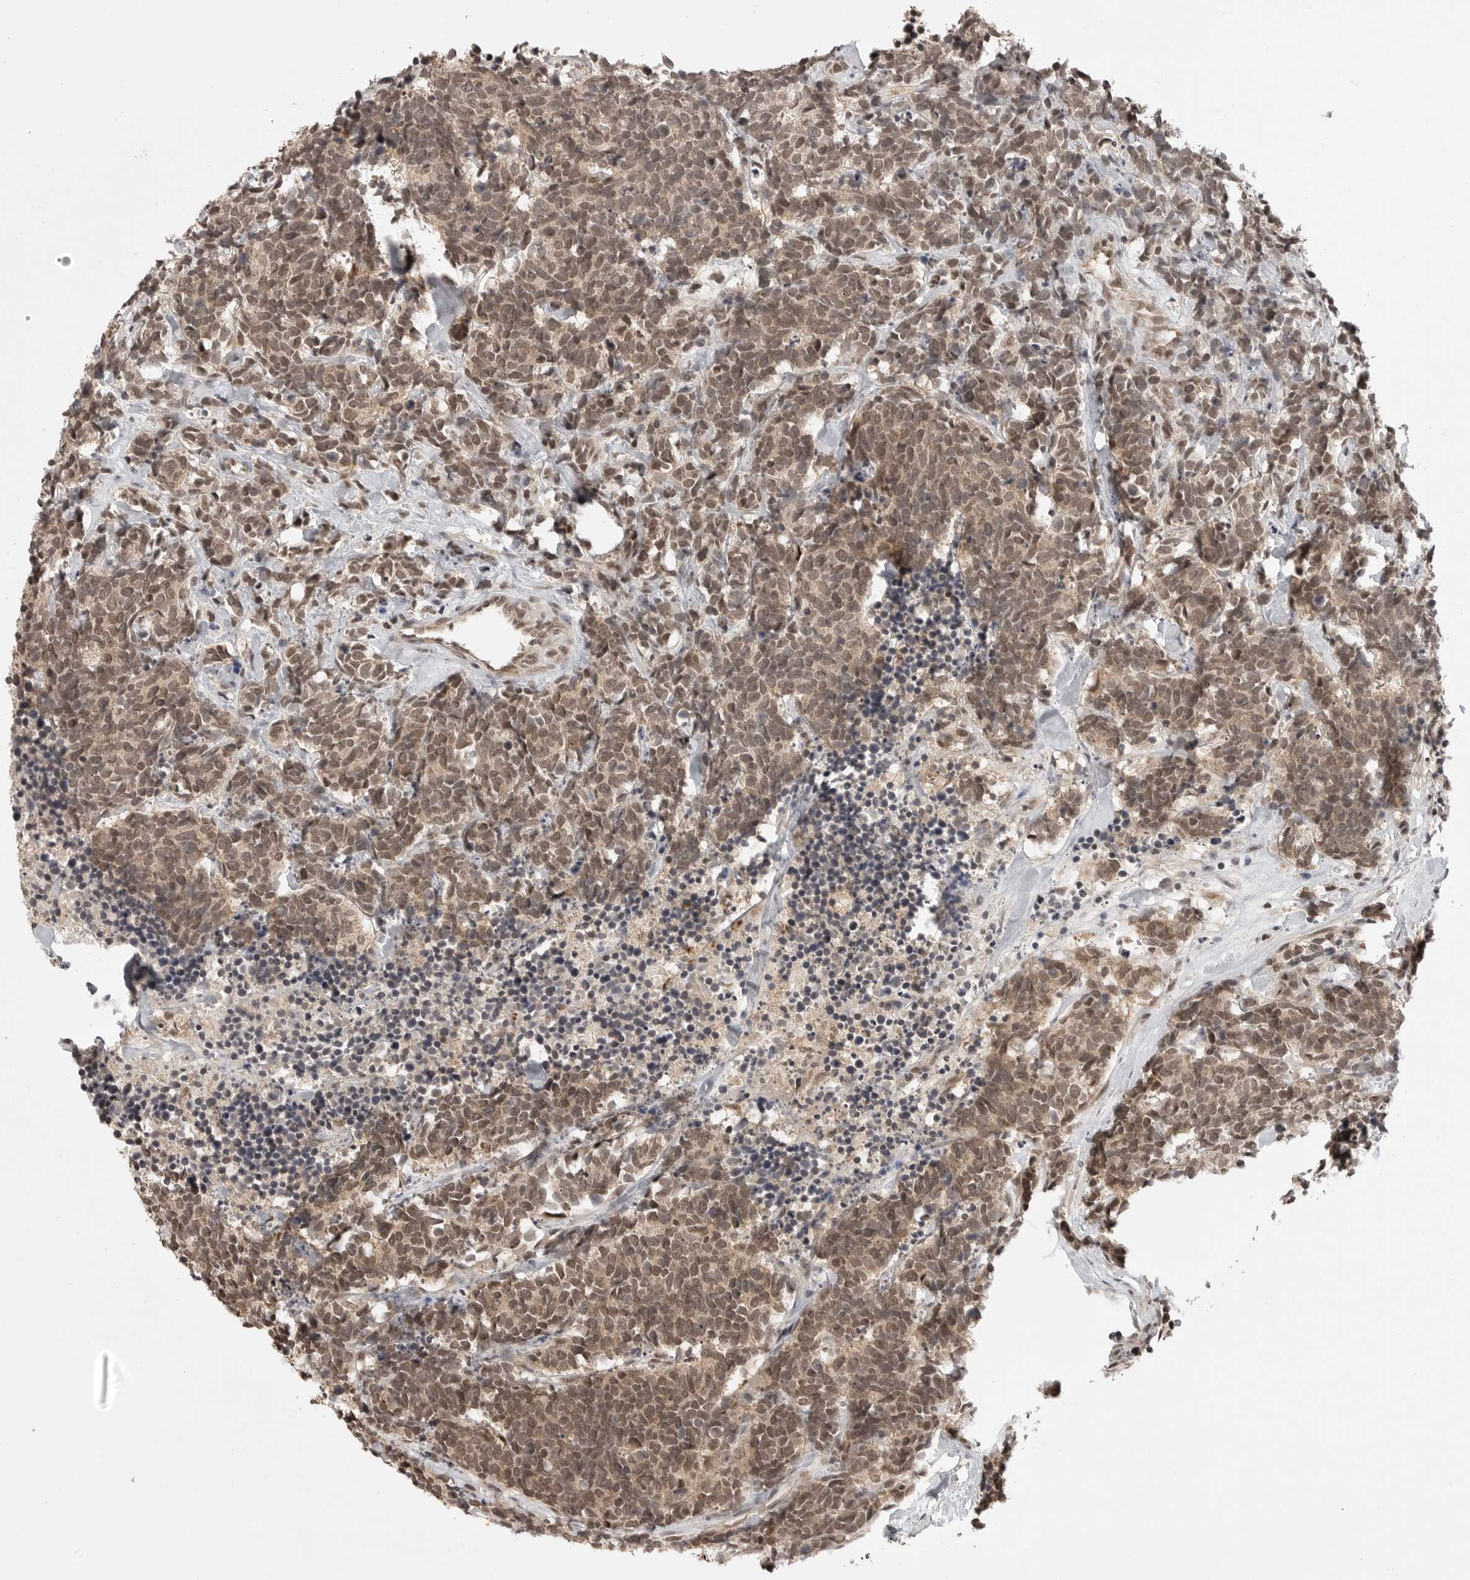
{"staining": {"intensity": "moderate", "quantity": ">75%", "location": "cytoplasmic/membranous,nuclear"}, "tissue": "carcinoid", "cell_type": "Tumor cells", "image_type": "cancer", "snomed": [{"axis": "morphology", "description": "Carcinoma, NOS"}, {"axis": "morphology", "description": "Carcinoid, malignant, NOS"}, {"axis": "topography", "description": "Urinary bladder"}], "caption": "Carcinoma tissue demonstrates moderate cytoplasmic/membranous and nuclear positivity in about >75% of tumor cells, visualized by immunohistochemistry. (brown staining indicates protein expression, while blue staining denotes nuclei).", "gene": "PEG3", "patient": {"sex": "male", "age": 57}}